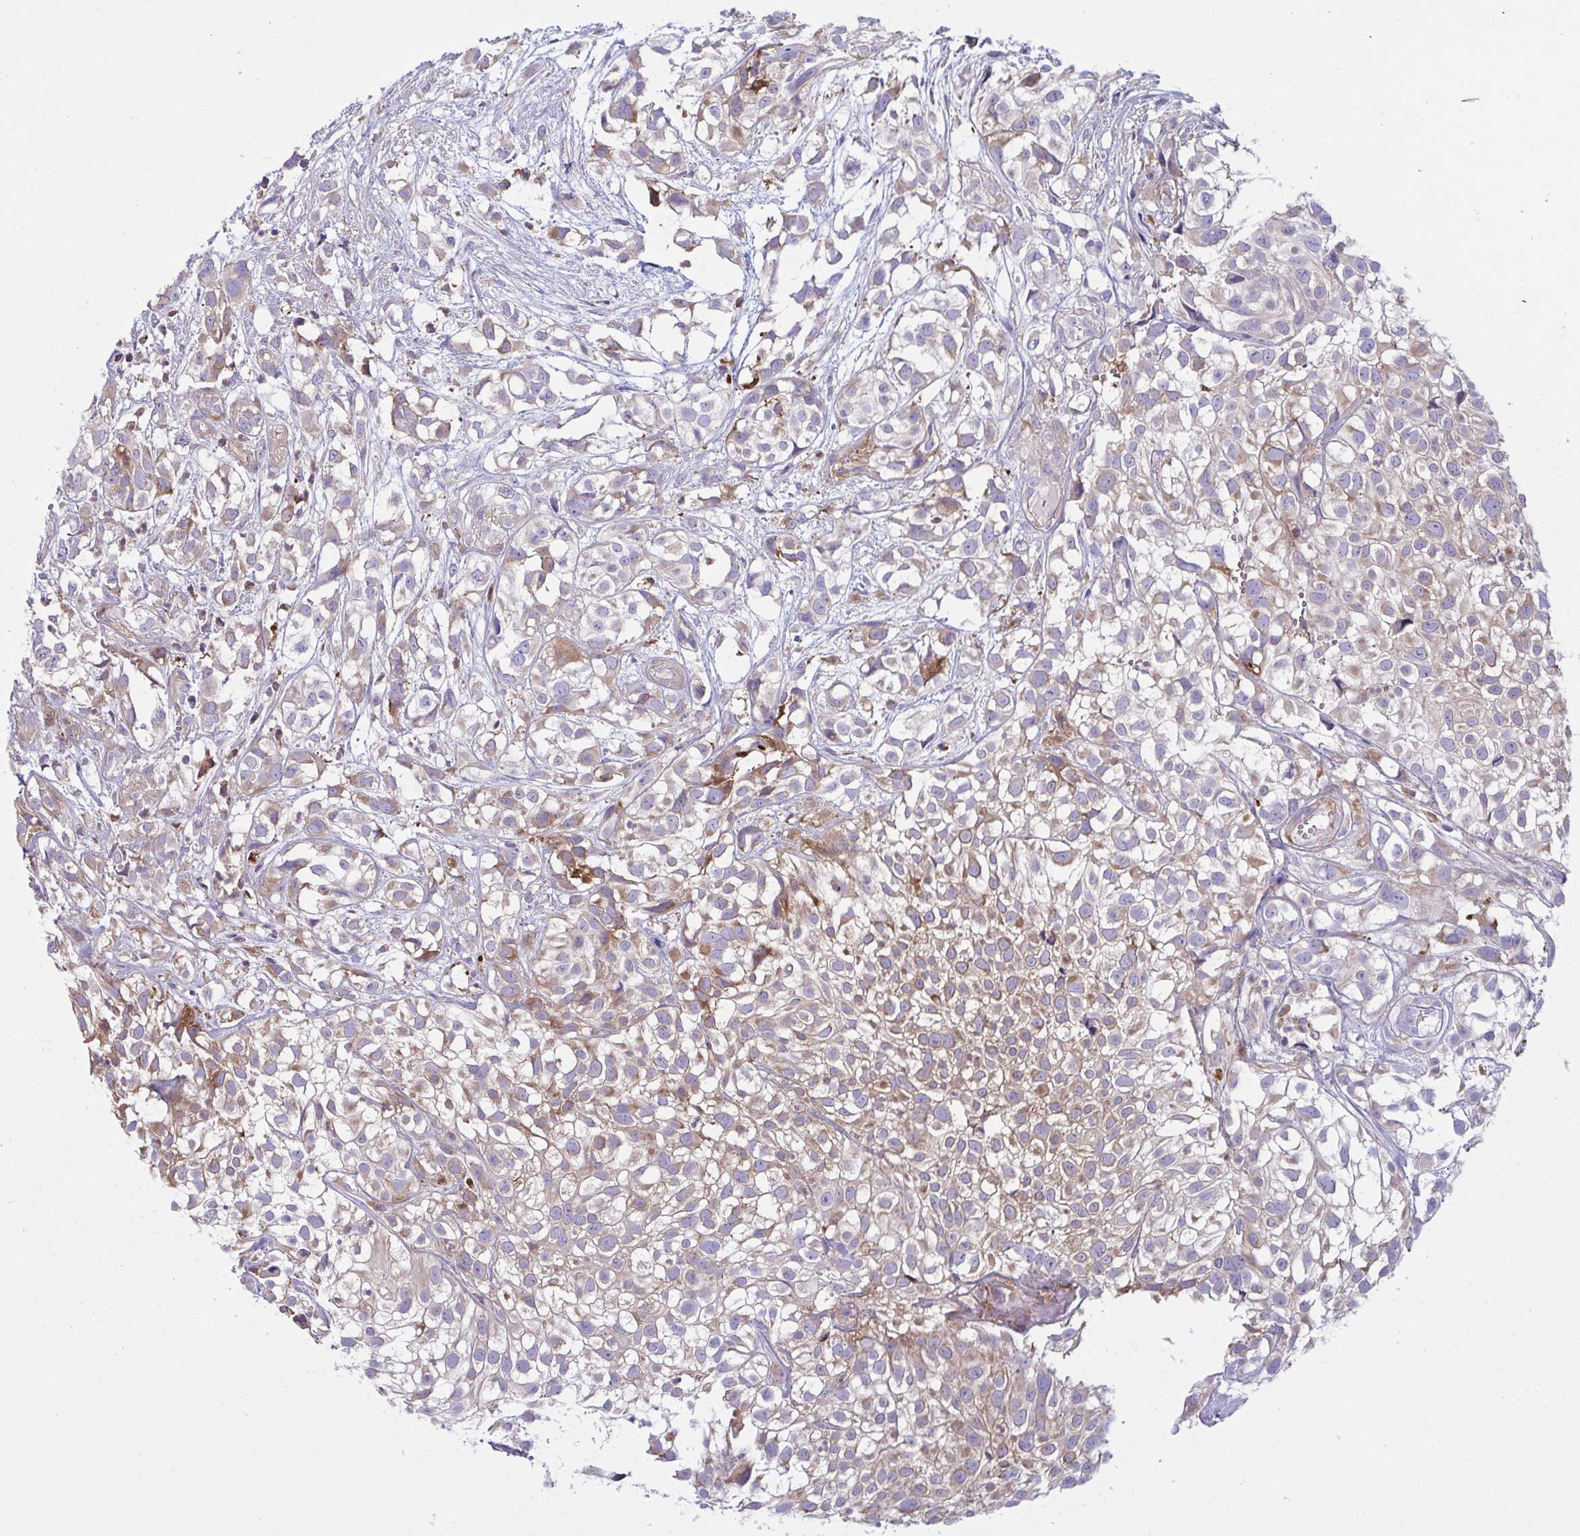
{"staining": {"intensity": "weak", "quantity": "25%-75%", "location": "cytoplasmic/membranous"}, "tissue": "urothelial cancer", "cell_type": "Tumor cells", "image_type": "cancer", "snomed": [{"axis": "morphology", "description": "Urothelial carcinoma, High grade"}, {"axis": "topography", "description": "Urinary bladder"}], "caption": "Immunohistochemical staining of urothelial cancer shows low levels of weak cytoplasmic/membranous protein staining in about 25%-75% of tumor cells.", "gene": "TSC22D3", "patient": {"sex": "male", "age": 56}}